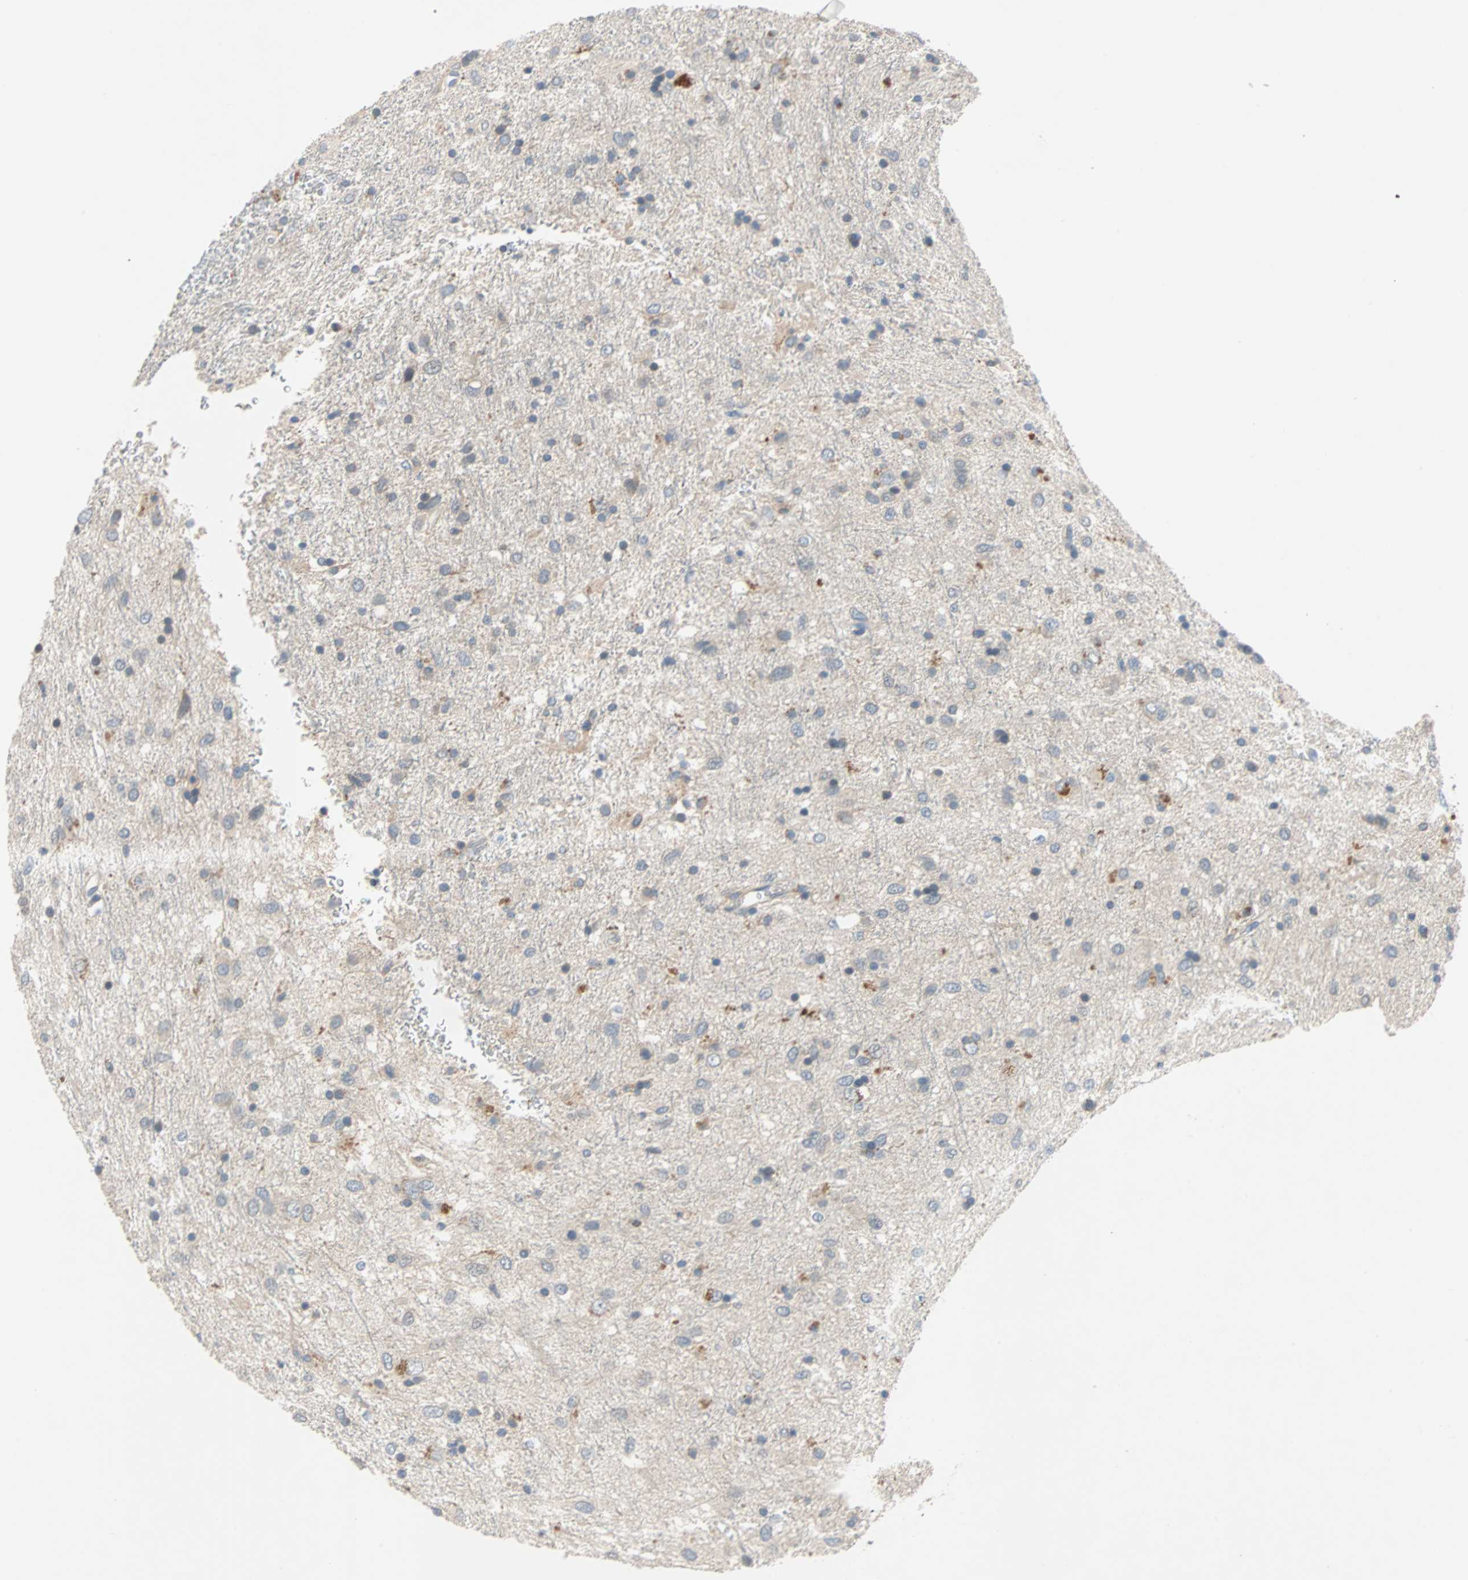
{"staining": {"intensity": "negative", "quantity": "none", "location": "none"}, "tissue": "glioma", "cell_type": "Tumor cells", "image_type": "cancer", "snomed": [{"axis": "morphology", "description": "Glioma, malignant, Low grade"}, {"axis": "topography", "description": "Brain"}], "caption": "Malignant glioma (low-grade) was stained to show a protein in brown. There is no significant expression in tumor cells. The staining was performed using DAB (3,3'-diaminobenzidine) to visualize the protein expression in brown, while the nuclei were stained in blue with hematoxylin (Magnification: 20x).", "gene": "MAP4K1", "patient": {"sex": "male", "age": 77}}